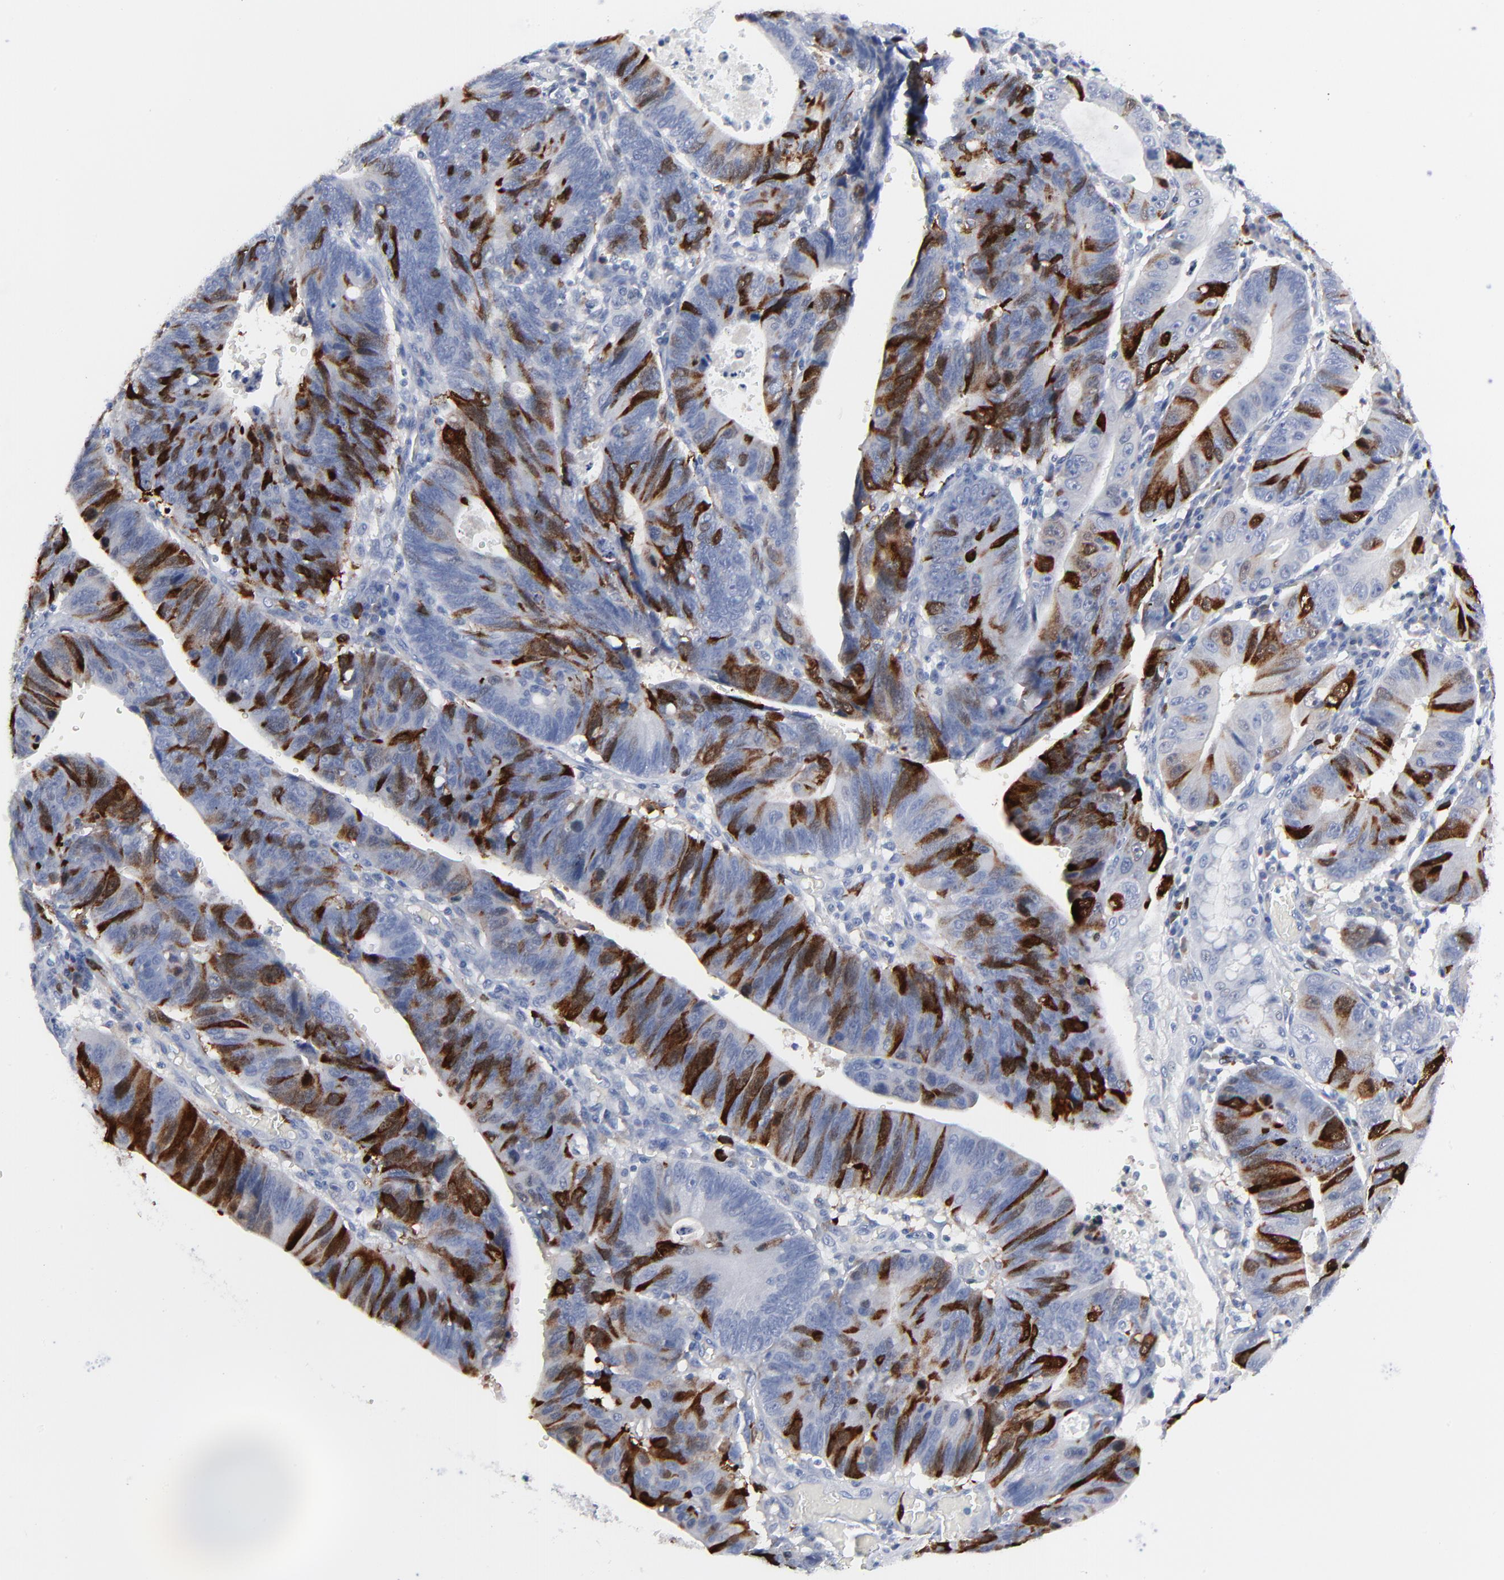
{"staining": {"intensity": "strong", "quantity": "25%-75%", "location": "cytoplasmic/membranous,nuclear"}, "tissue": "stomach cancer", "cell_type": "Tumor cells", "image_type": "cancer", "snomed": [{"axis": "morphology", "description": "Adenocarcinoma, NOS"}, {"axis": "topography", "description": "Stomach"}], "caption": "Protein analysis of stomach cancer (adenocarcinoma) tissue shows strong cytoplasmic/membranous and nuclear staining in about 25%-75% of tumor cells. Nuclei are stained in blue.", "gene": "CDK1", "patient": {"sex": "male", "age": 59}}